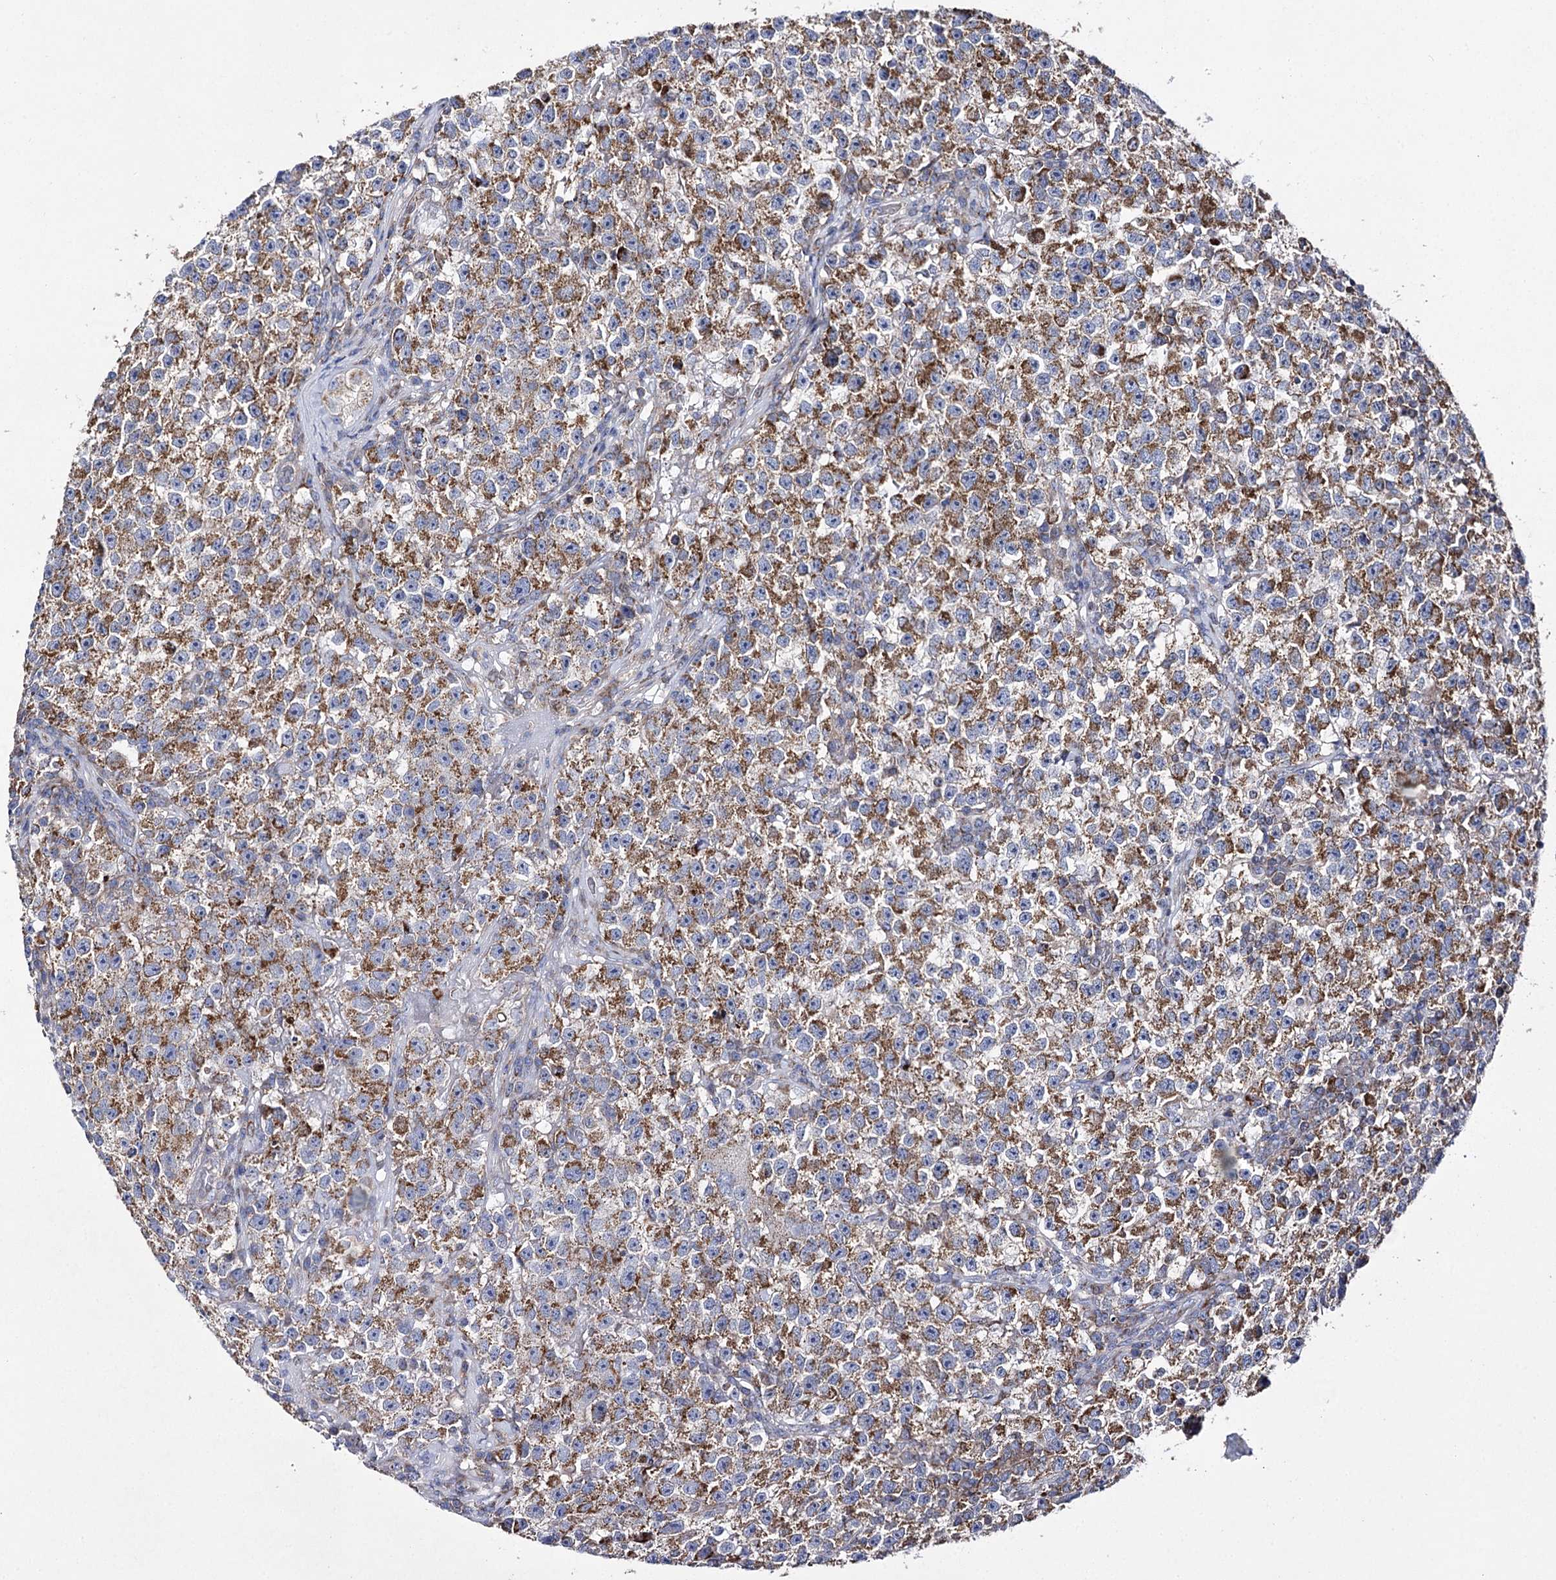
{"staining": {"intensity": "moderate", "quantity": ">75%", "location": "cytoplasmic/membranous"}, "tissue": "testis cancer", "cell_type": "Tumor cells", "image_type": "cancer", "snomed": [{"axis": "morphology", "description": "Seminoma, NOS"}, {"axis": "topography", "description": "Testis"}], "caption": "Protein staining of testis cancer (seminoma) tissue shows moderate cytoplasmic/membranous staining in approximately >75% of tumor cells.", "gene": "COX15", "patient": {"sex": "male", "age": 22}}